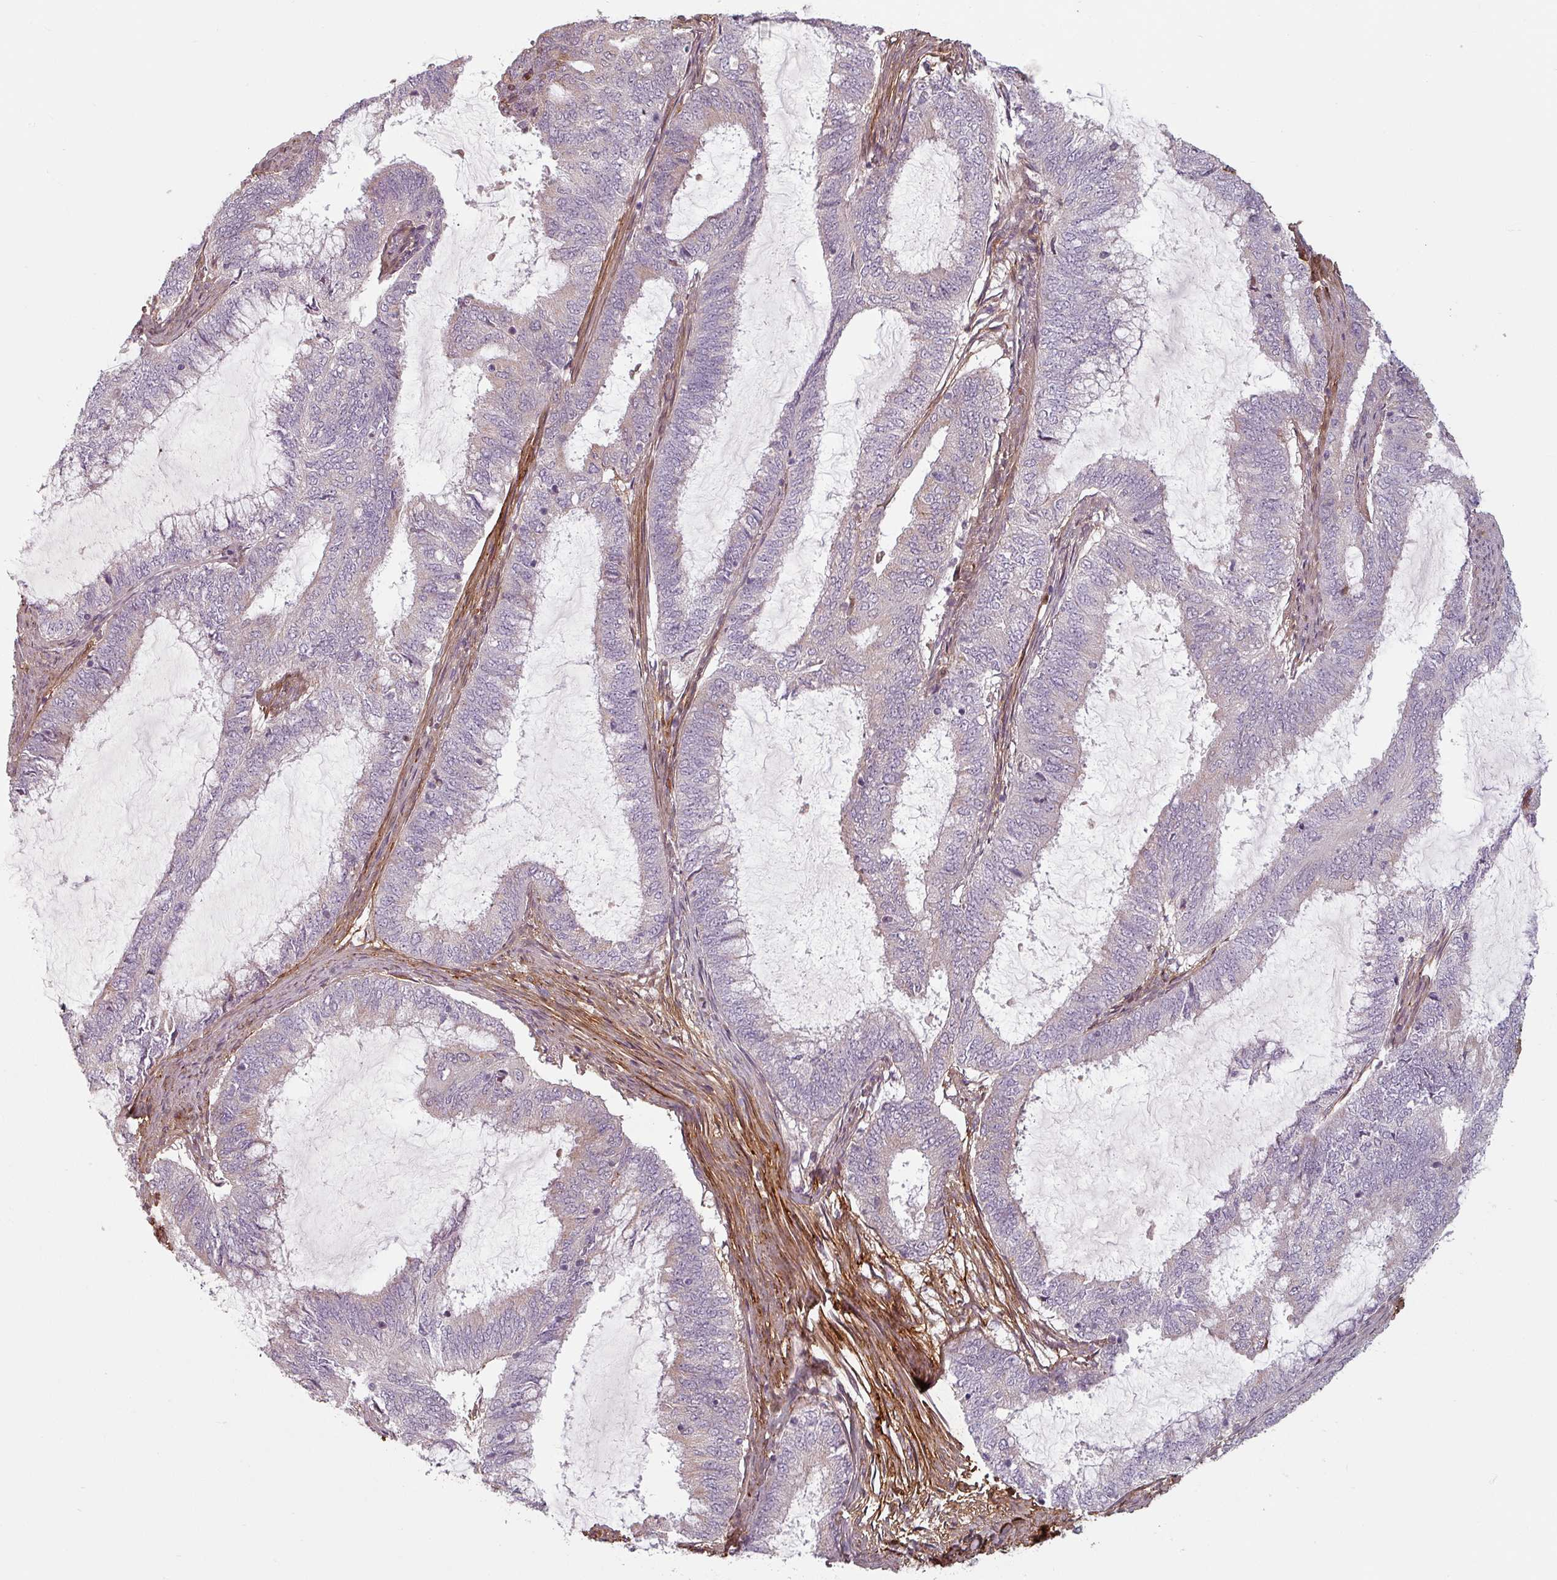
{"staining": {"intensity": "negative", "quantity": "none", "location": "none"}, "tissue": "endometrial cancer", "cell_type": "Tumor cells", "image_type": "cancer", "snomed": [{"axis": "morphology", "description": "Adenocarcinoma, NOS"}, {"axis": "topography", "description": "Endometrium"}], "caption": "Immunohistochemical staining of human endometrial adenocarcinoma shows no significant staining in tumor cells.", "gene": "CYB5RL", "patient": {"sex": "female", "age": 51}}